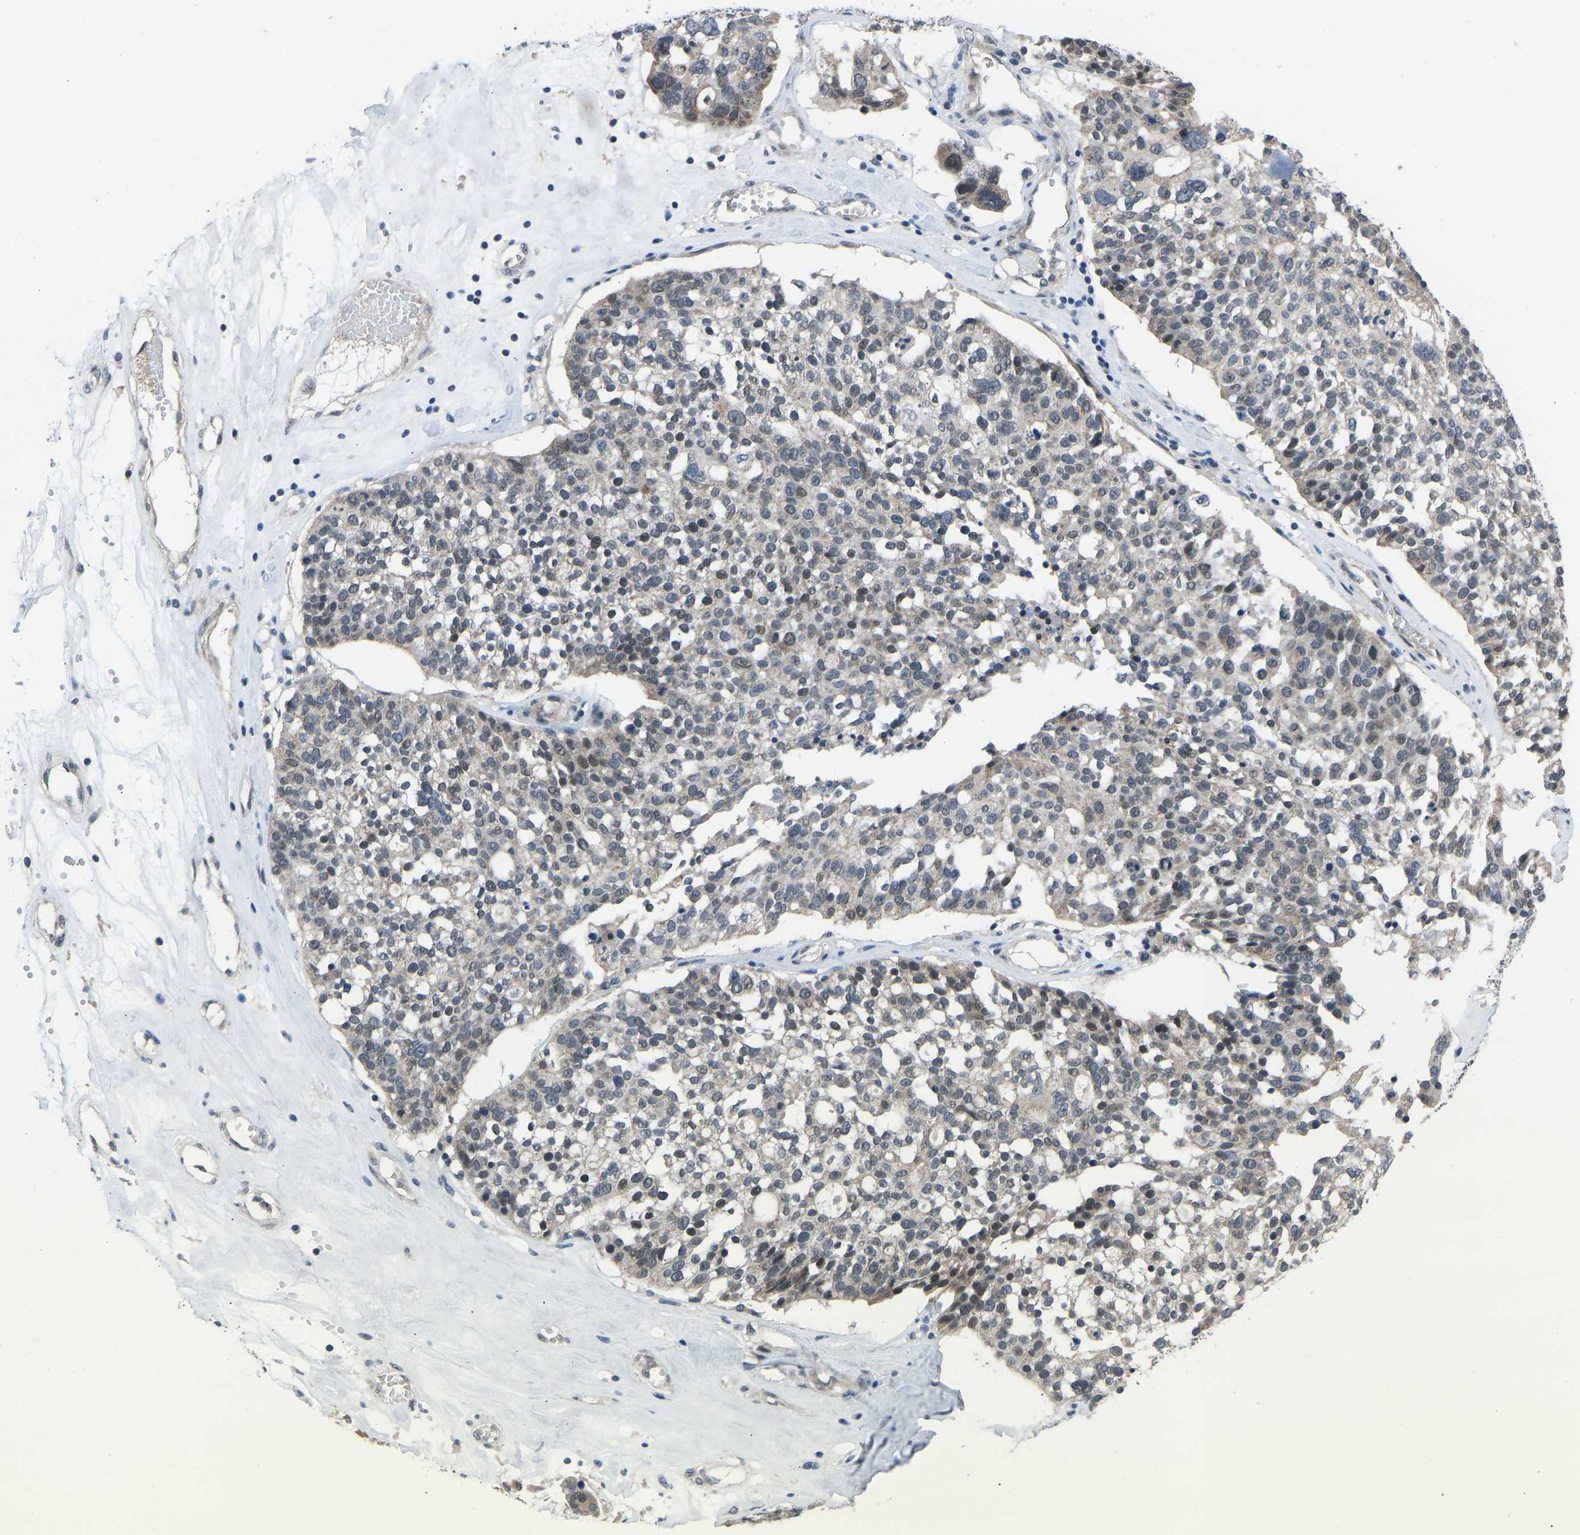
{"staining": {"intensity": "moderate", "quantity": "<25%", "location": "cytoplasmic/membranous"}, "tissue": "ovarian cancer", "cell_type": "Tumor cells", "image_type": "cancer", "snomed": [{"axis": "morphology", "description": "Cystadenocarcinoma, serous, NOS"}, {"axis": "topography", "description": "Ovary"}], "caption": "Moderate cytoplasmic/membranous positivity is identified in approximately <25% of tumor cells in serous cystadenocarcinoma (ovarian).", "gene": "CDK2AP1", "patient": {"sex": "female", "age": 59}}